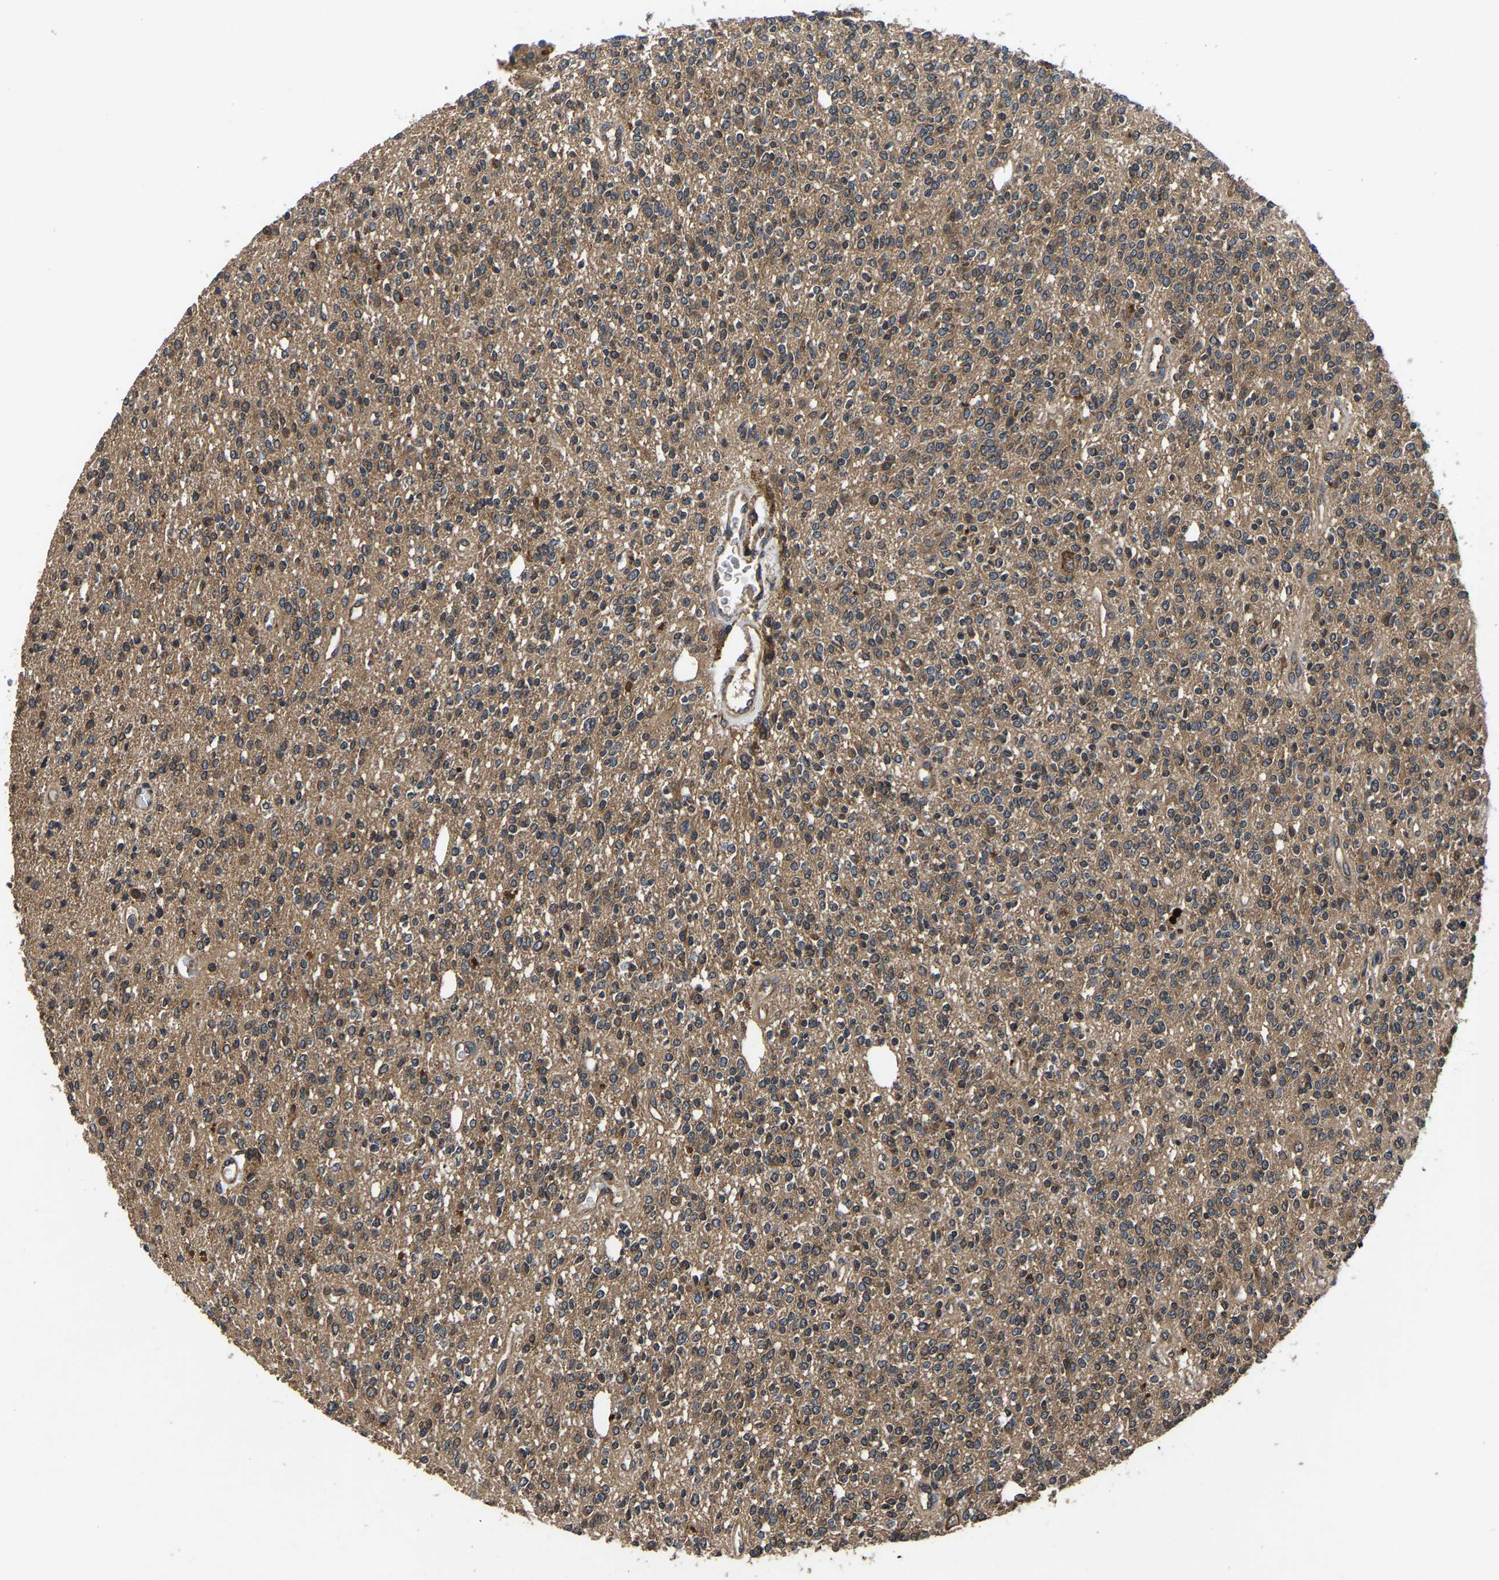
{"staining": {"intensity": "moderate", "quantity": ">75%", "location": "cytoplasmic/membranous"}, "tissue": "glioma", "cell_type": "Tumor cells", "image_type": "cancer", "snomed": [{"axis": "morphology", "description": "Glioma, malignant, High grade"}, {"axis": "topography", "description": "Brain"}], "caption": "Moderate cytoplasmic/membranous protein expression is identified in approximately >75% of tumor cells in malignant glioma (high-grade). Nuclei are stained in blue.", "gene": "CRYZL1", "patient": {"sex": "male", "age": 34}}